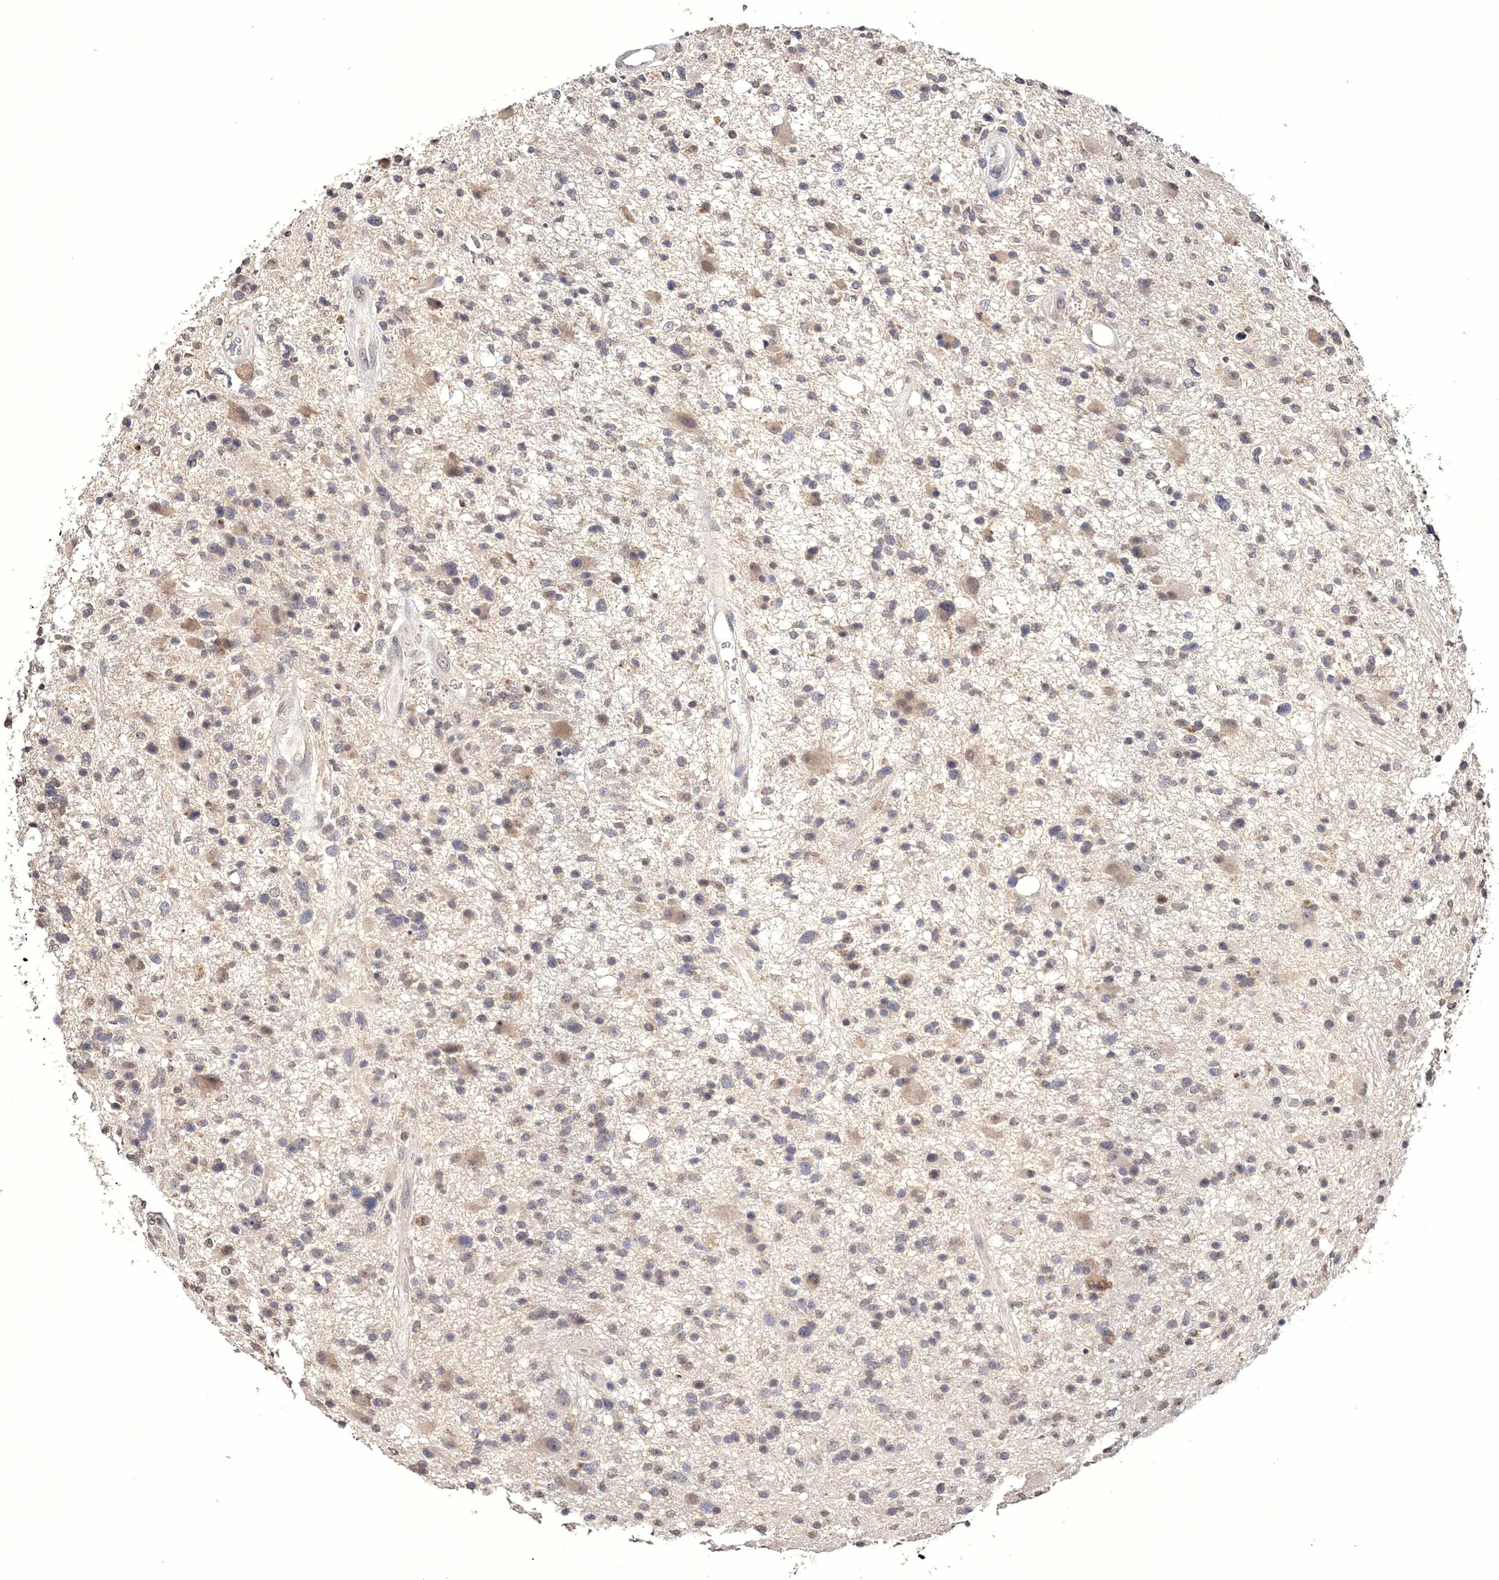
{"staining": {"intensity": "weak", "quantity": "25%-75%", "location": "cytoplasmic/membranous"}, "tissue": "glioma", "cell_type": "Tumor cells", "image_type": "cancer", "snomed": [{"axis": "morphology", "description": "Glioma, malignant, High grade"}, {"axis": "topography", "description": "Brain"}], "caption": "High-grade glioma (malignant) was stained to show a protein in brown. There is low levels of weak cytoplasmic/membranous expression in about 25%-75% of tumor cells.", "gene": "GPN1", "patient": {"sex": "male", "age": 33}}